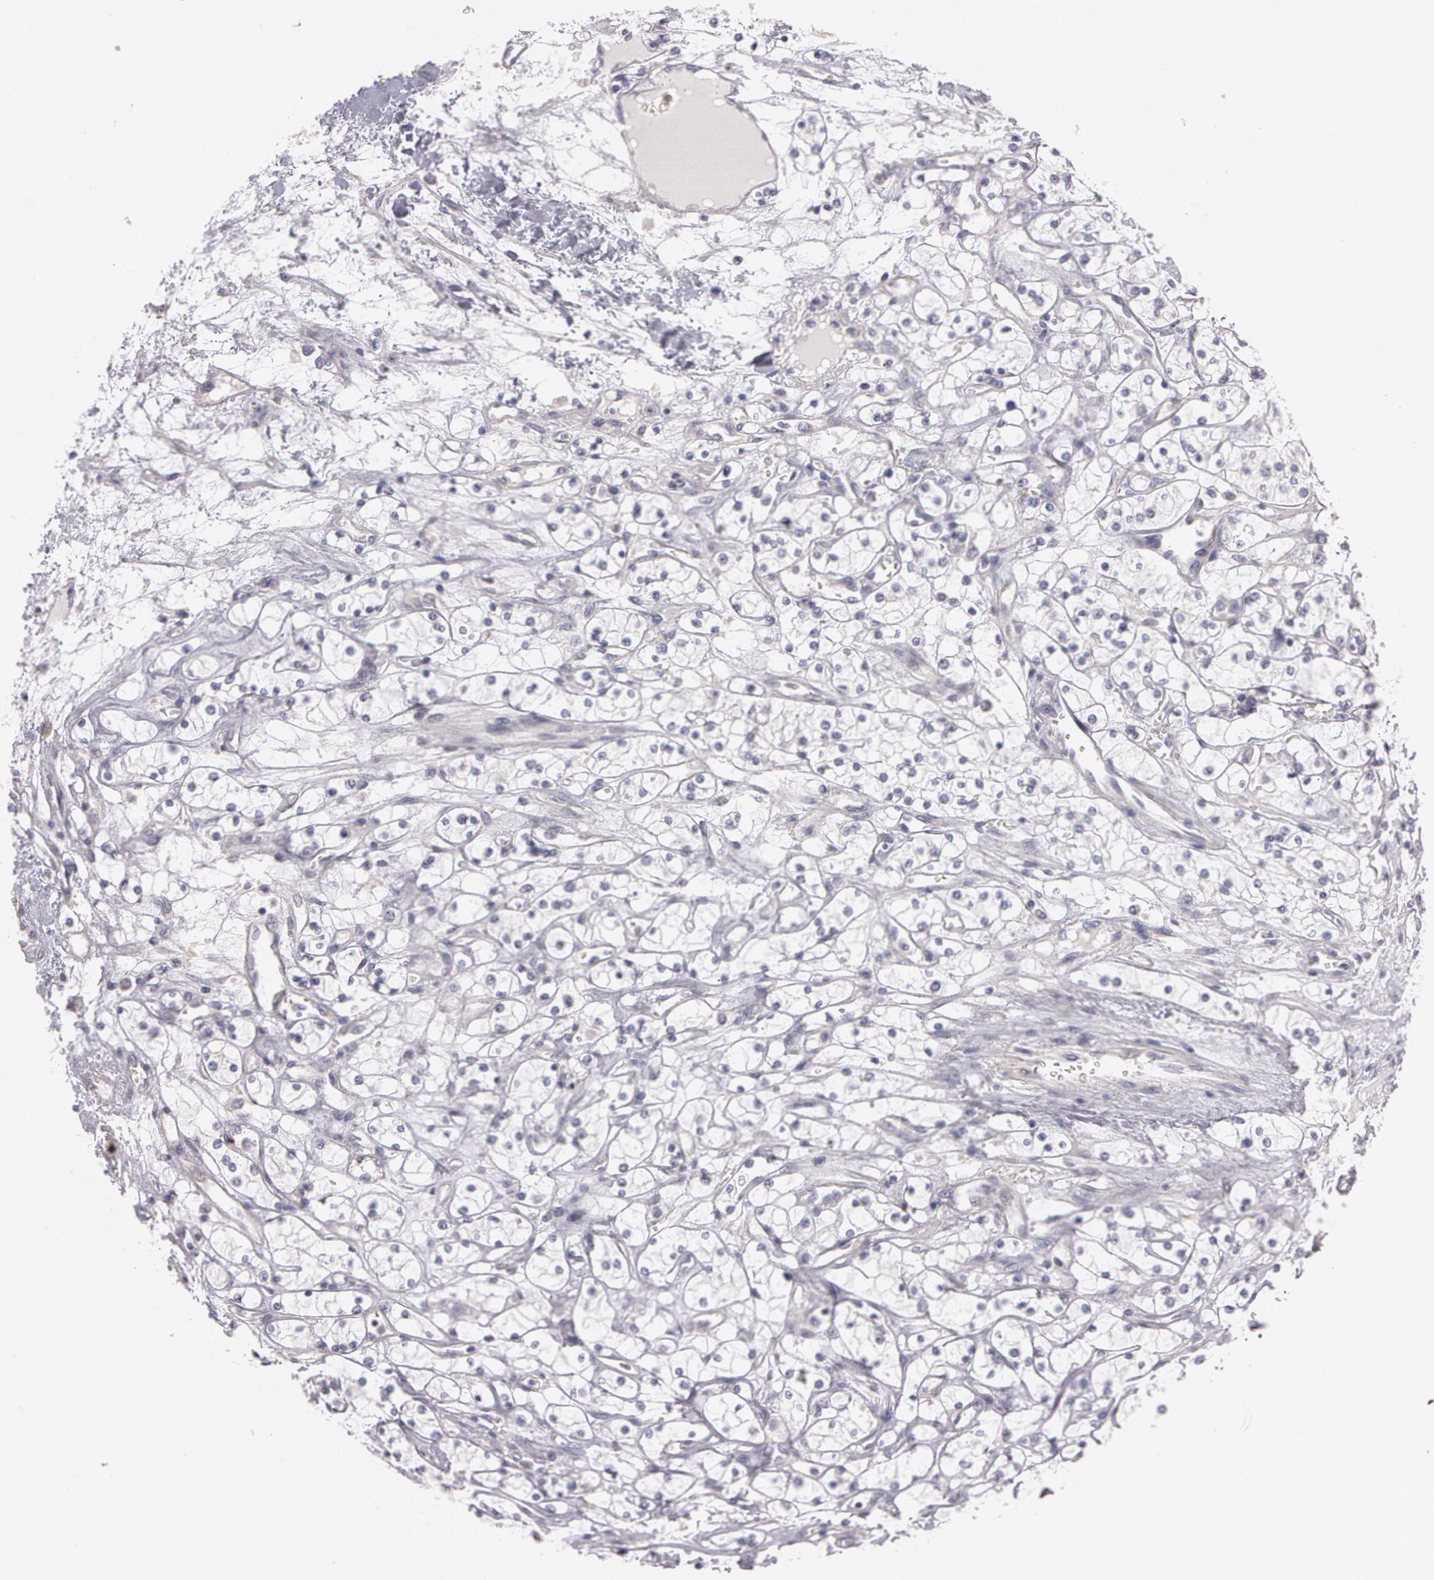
{"staining": {"intensity": "negative", "quantity": "none", "location": "none"}, "tissue": "renal cancer", "cell_type": "Tumor cells", "image_type": "cancer", "snomed": [{"axis": "morphology", "description": "Adenocarcinoma, NOS"}, {"axis": "topography", "description": "Kidney"}], "caption": "An immunohistochemistry (IHC) photomicrograph of adenocarcinoma (renal) is shown. There is no staining in tumor cells of adenocarcinoma (renal).", "gene": "NEK9", "patient": {"sex": "male", "age": 61}}